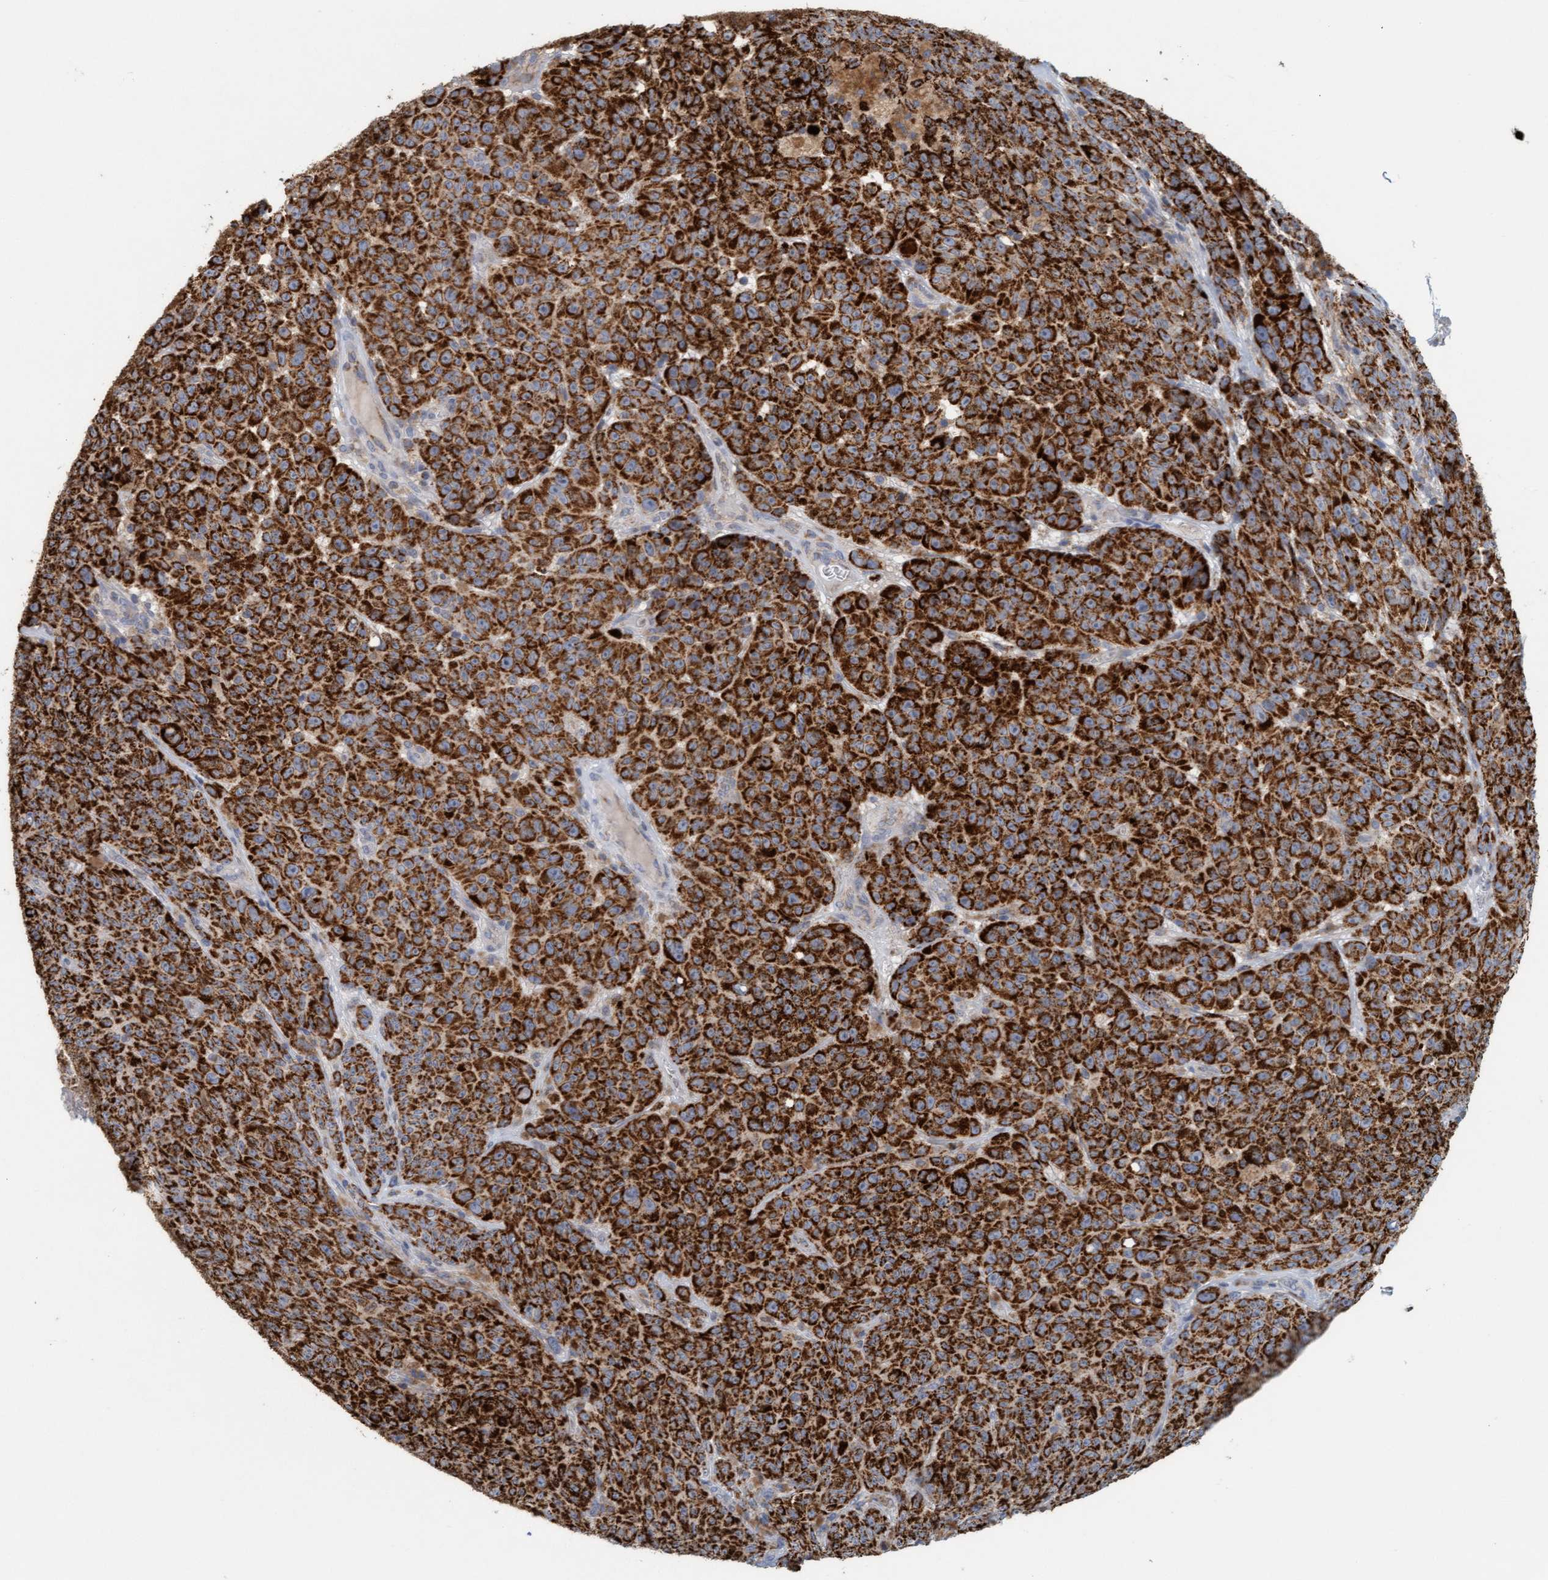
{"staining": {"intensity": "strong", "quantity": ">75%", "location": "cytoplasmic/membranous"}, "tissue": "melanoma", "cell_type": "Tumor cells", "image_type": "cancer", "snomed": [{"axis": "morphology", "description": "Malignant melanoma, NOS"}, {"axis": "topography", "description": "Skin"}], "caption": "Tumor cells reveal high levels of strong cytoplasmic/membranous positivity in approximately >75% of cells in malignant melanoma. (Brightfield microscopy of DAB IHC at high magnification).", "gene": "B9D1", "patient": {"sex": "female", "age": 82}}